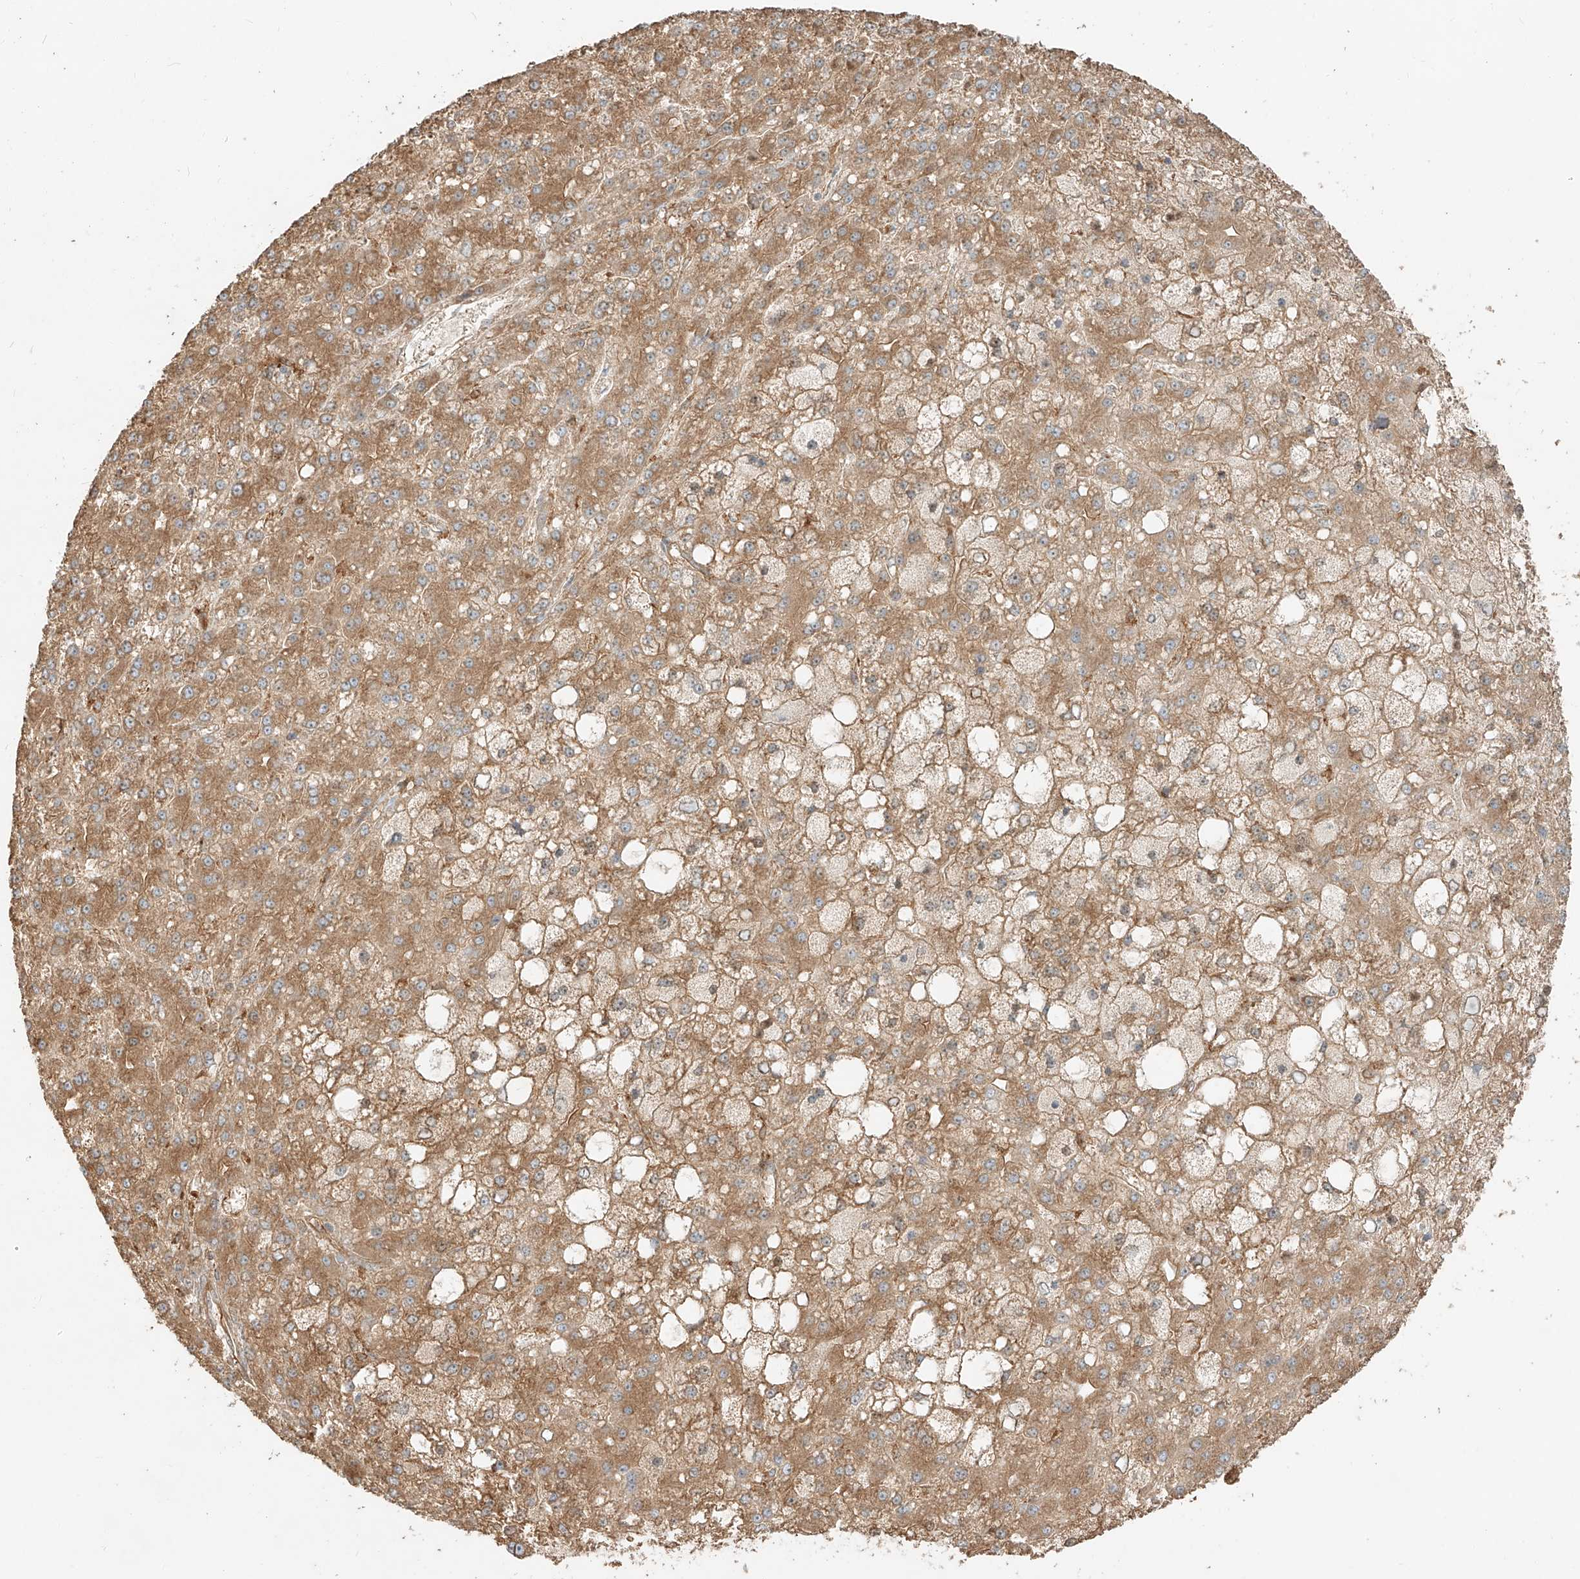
{"staining": {"intensity": "moderate", "quantity": ">75%", "location": "cytoplasmic/membranous"}, "tissue": "liver cancer", "cell_type": "Tumor cells", "image_type": "cancer", "snomed": [{"axis": "morphology", "description": "Carcinoma, Hepatocellular, NOS"}, {"axis": "topography", "description": "Liver"}], "caption": "Immunohistochemical staining of human liver hepatocellular carcinoma exhibits moderate cytoplasmic/membranous protein expression in approximately >75% of tumor cells.", "gene": "SNX9", "patient": {"sex": "male", "age": 67}}